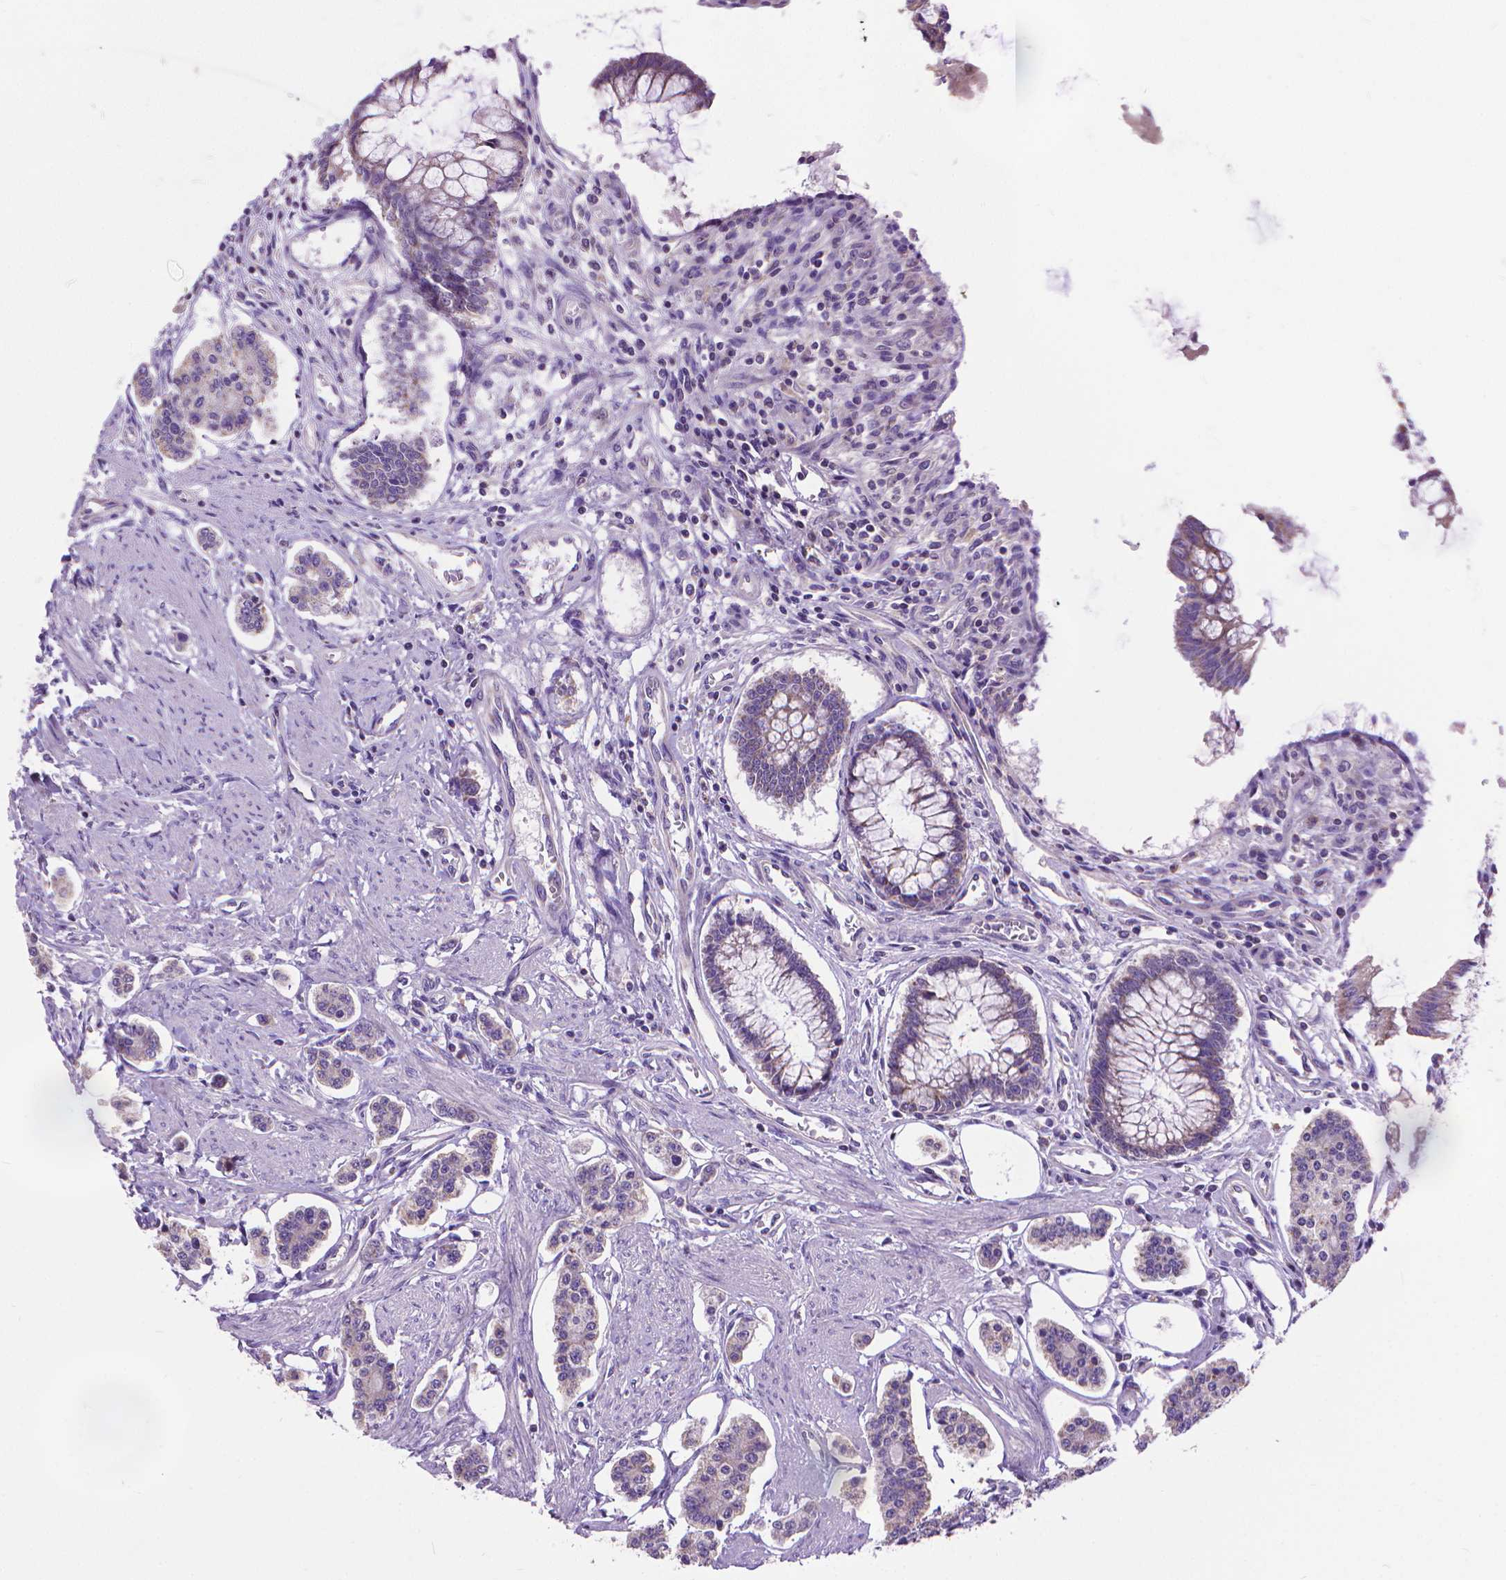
{"staining": {"intensity": "weak", "quantity": "<25%", "location": "cytoplasmic/membranous"}, "tissue": "carcinoid", "cell_type": "Tumor cells", "image_type": "cancer", "snomed": [{"axis": "morphology", "description": "Carcinoid, malignant, NOS"}, {"axis": "topography", "description": "Small intestine"}], "caption": "Tumor cells show no significant staining in carcinoid.", "gene": "SYN1", "patient": {"sex": "female", "age": 65}}